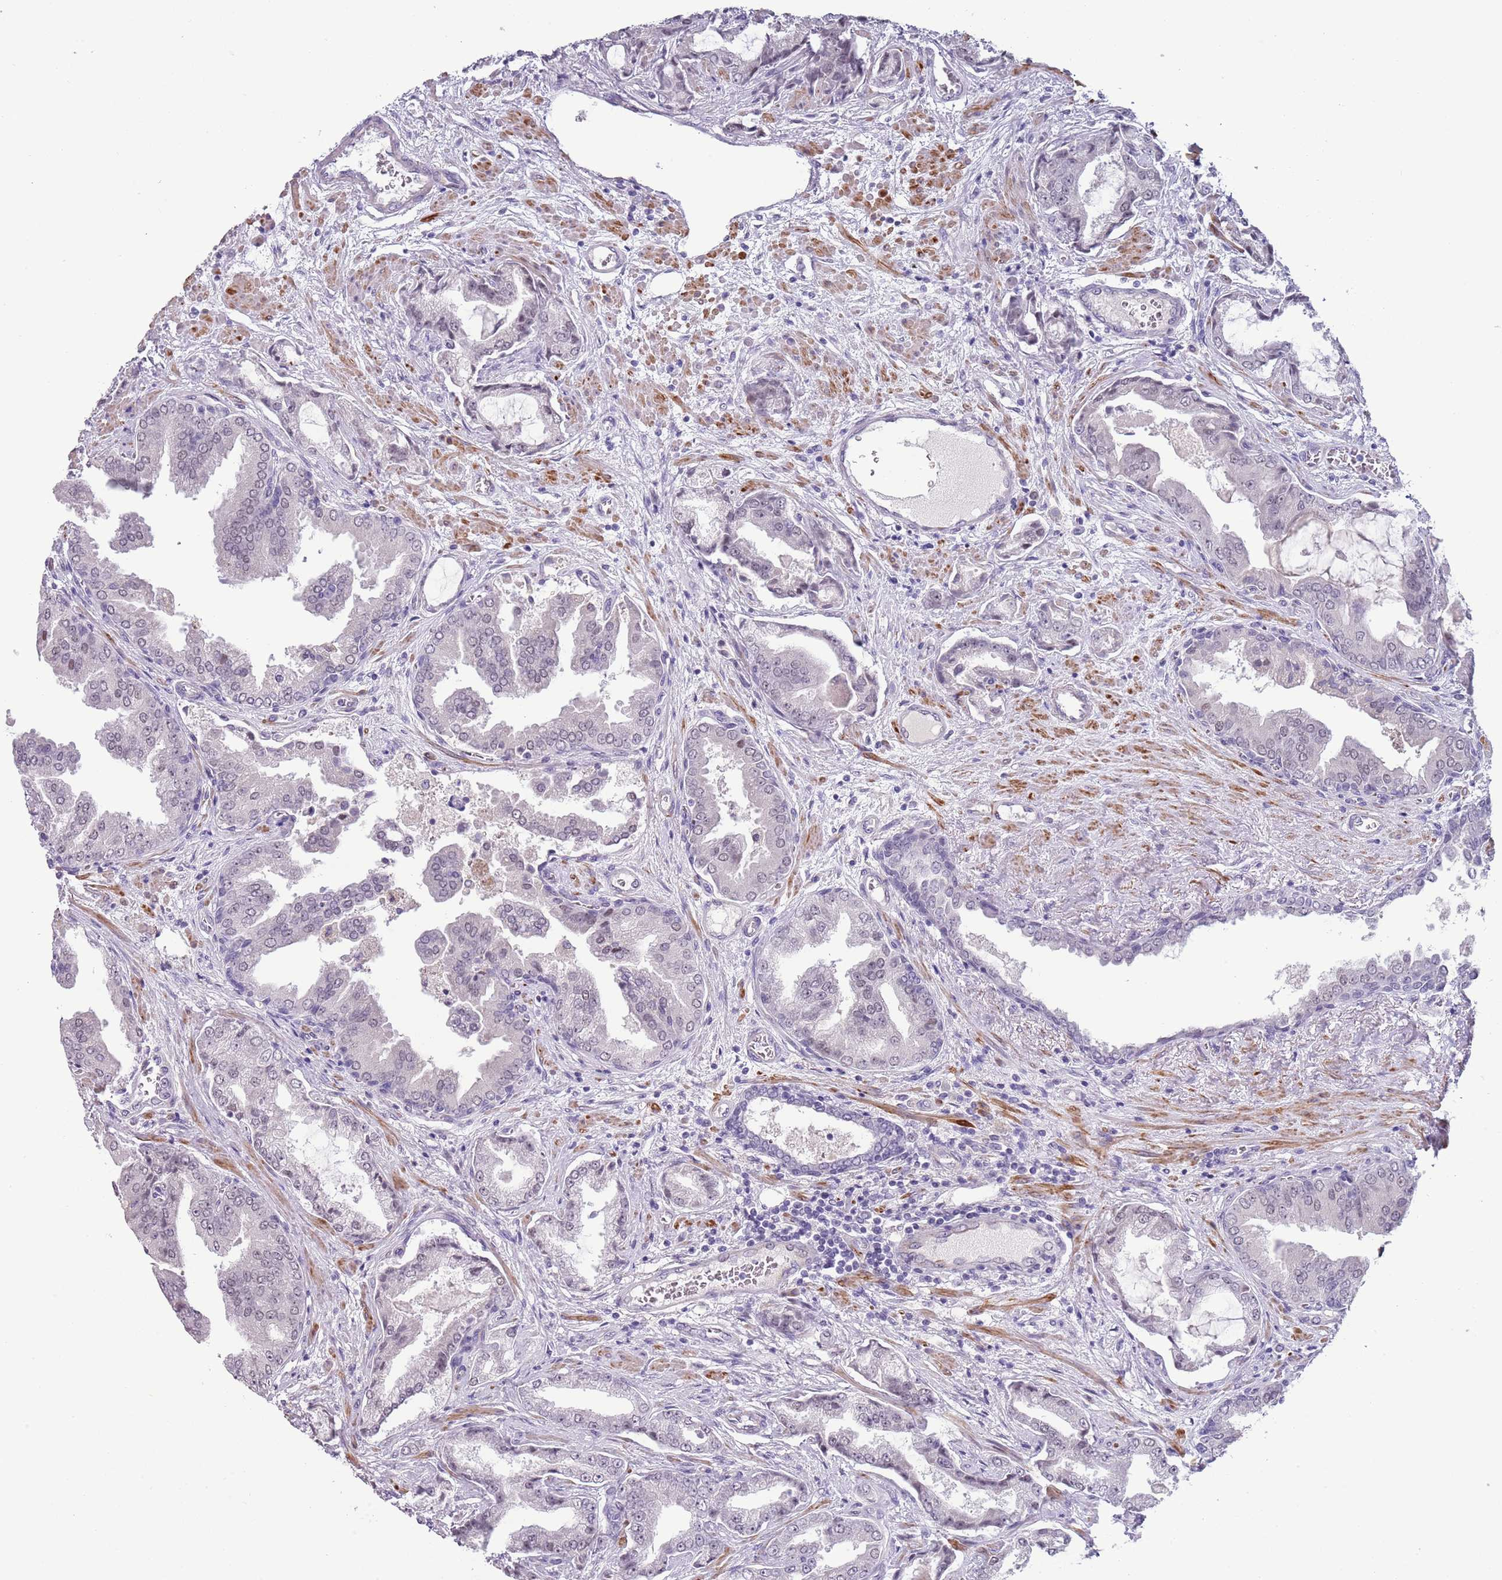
{"staining": {"intensity": "negative", "quantity": "none", "location": "none"}, "tissue": "prostate cancer", "cell_type": "Tumor cells", "image_type": "cancer", "snomed": [{"axis": "morphology", "description": "Adenocarcinoma, High grade"}, {"axis": "topography", "description": "Prostate"}], "caption": "Tumor cells show no significant protein expression in prostate high-grade adenocarcinoma.", "gene": "NBPF3", "patient": {"sex": "male", "age": 68}}